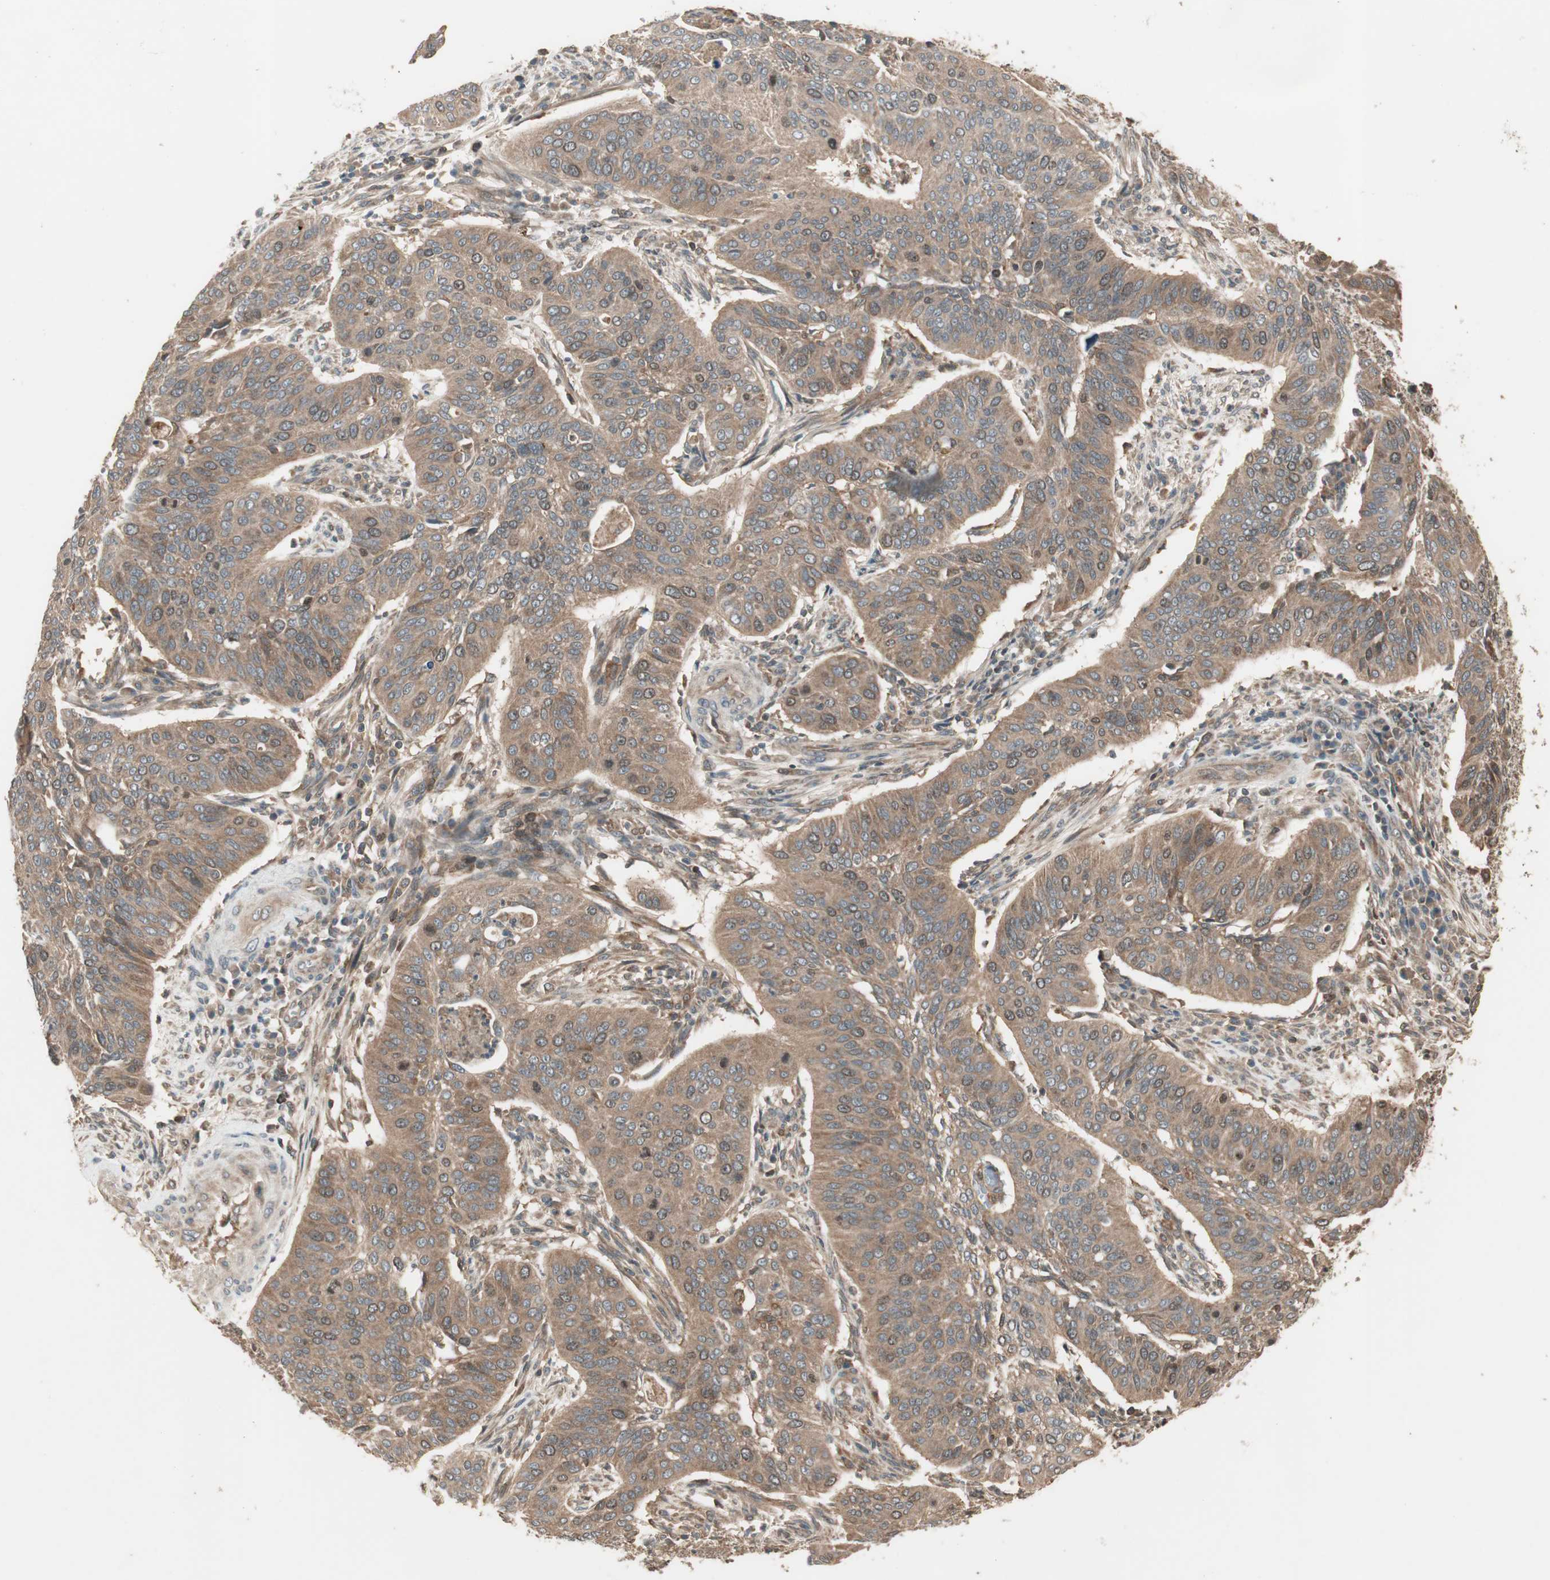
{"staining": {"intensity": "weak", "quantity": ">75%", "location": "cytoplasmic/membranous"}, "tissue": "cervical cancer", "cell_type": "Tumor cells", "image_type": "cancer", "snomed": [{"axis": "morphology", "description": "Squamous cell carcinoma, NOS"}, {"axis": "topography", "description": "Cervix"}], "caption": "Cervical squamous cell carcinoma stained for a protein reveals weak cytoplasmic/membranous positivity in tumor cells.", "gene": "ATP6AP2", "patient": {"sex": "female", "age": 39}}